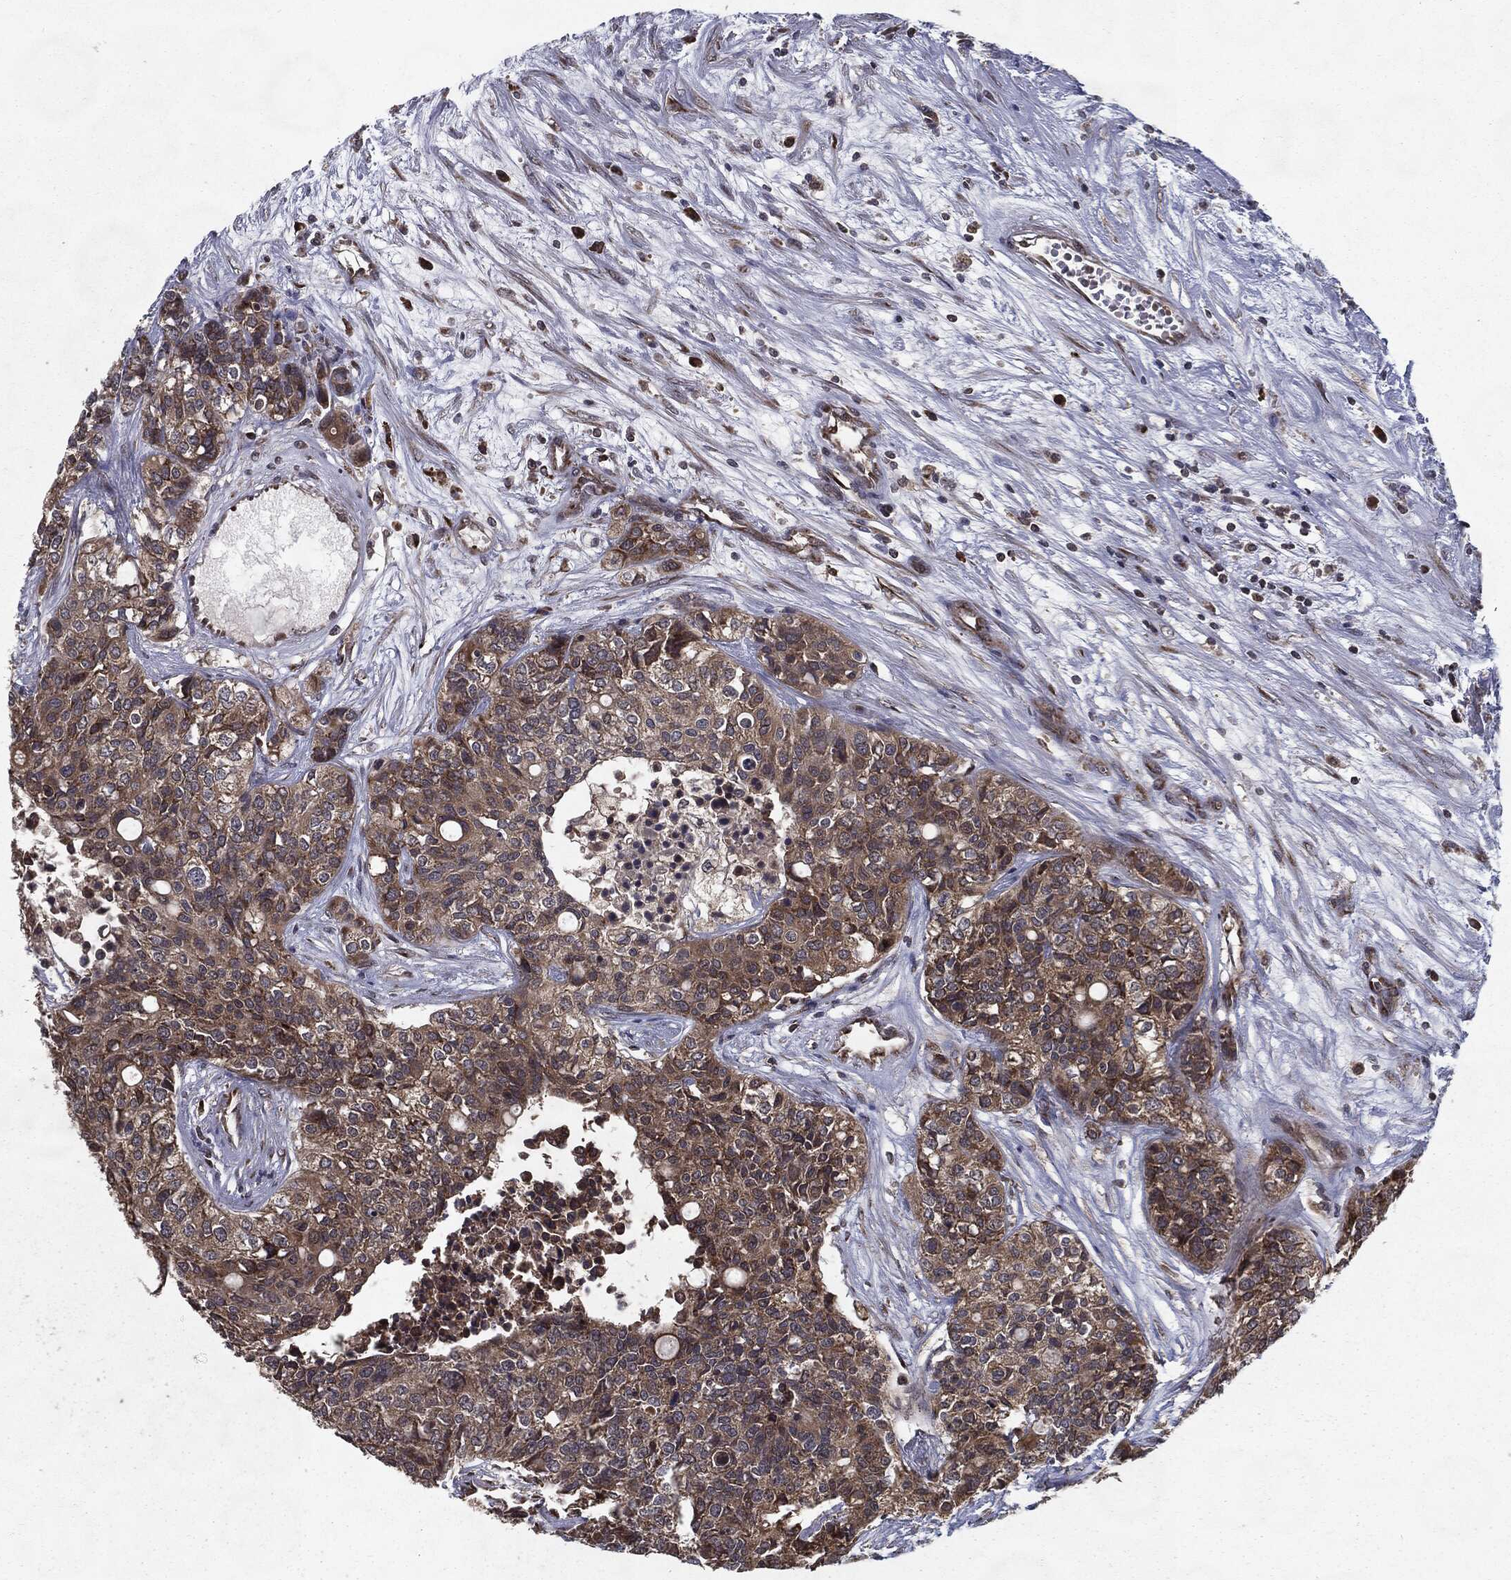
{"staining": {"intensity": "moderate", "quantity": ">75%", "location": "cytoplasmic/membranous"}, "tissue": "carcinoid", "cell_type": "Tumor cells", "image_type": "cancer", "snomed": [{"axis": "morphology", "description": "Carcinoid, malignant, NOS"}, {"axis": "topography", "description": "Colon"}], "caption": "Moderate cytoplasmic/membranous staining is seen in approximately >75% of tumor cells in carcinoid. (brown staining indicates protein expression, while blue staining denotes nuclei).", "gene": "HDAC5", "patient": {"sex": "male", "age": 81}}